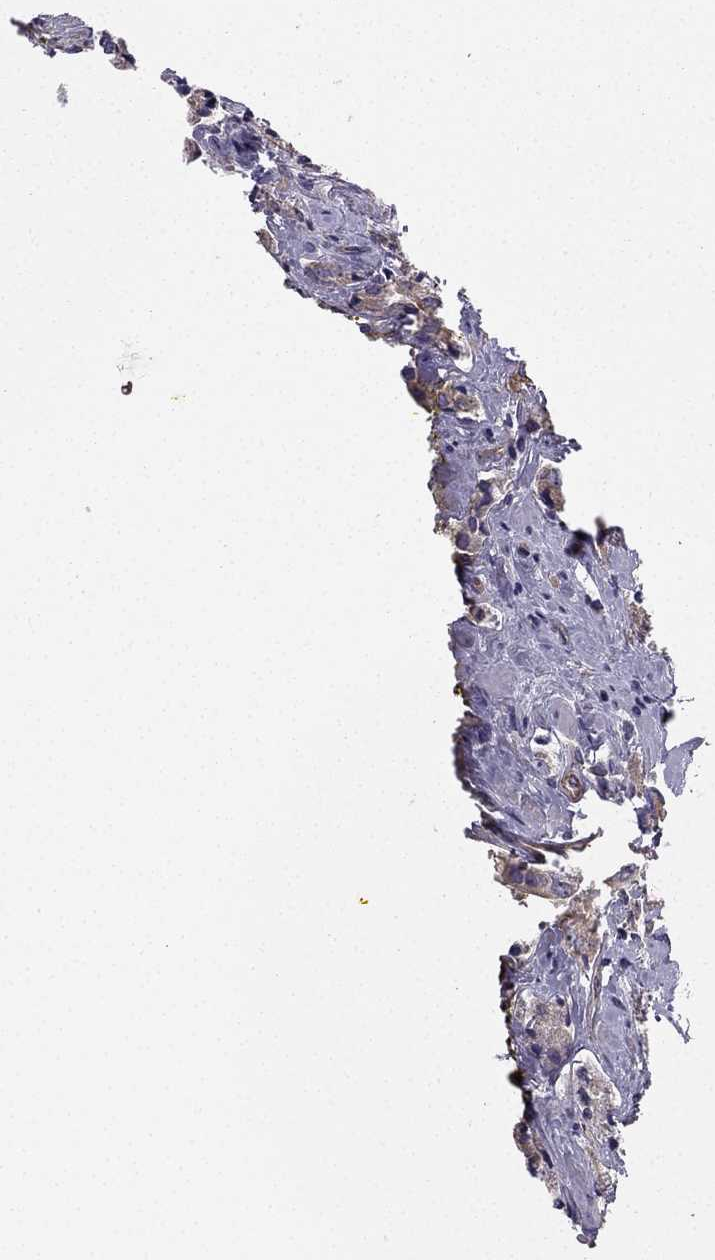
{"staining": {"intensity": "weak", "quantity": "25%-75%", "location": "cytoplasmic/membranous"}, "tissue": "prostate cancer", "cell_type": "Tumor cells", "image_type": "cancer", "snomed": [{"axis": "morphology", "description": "Adenocarcinoma, NOS"}, {"axis": "topography", "description": "Prostate"}], "caption": "An image of prostate cancer stained for a protein reveals weak cytoplasmic/membranous brown staining in tumor cells.", "gene": "ENOX1", "patient": {"sex": "male", "age": 66}}